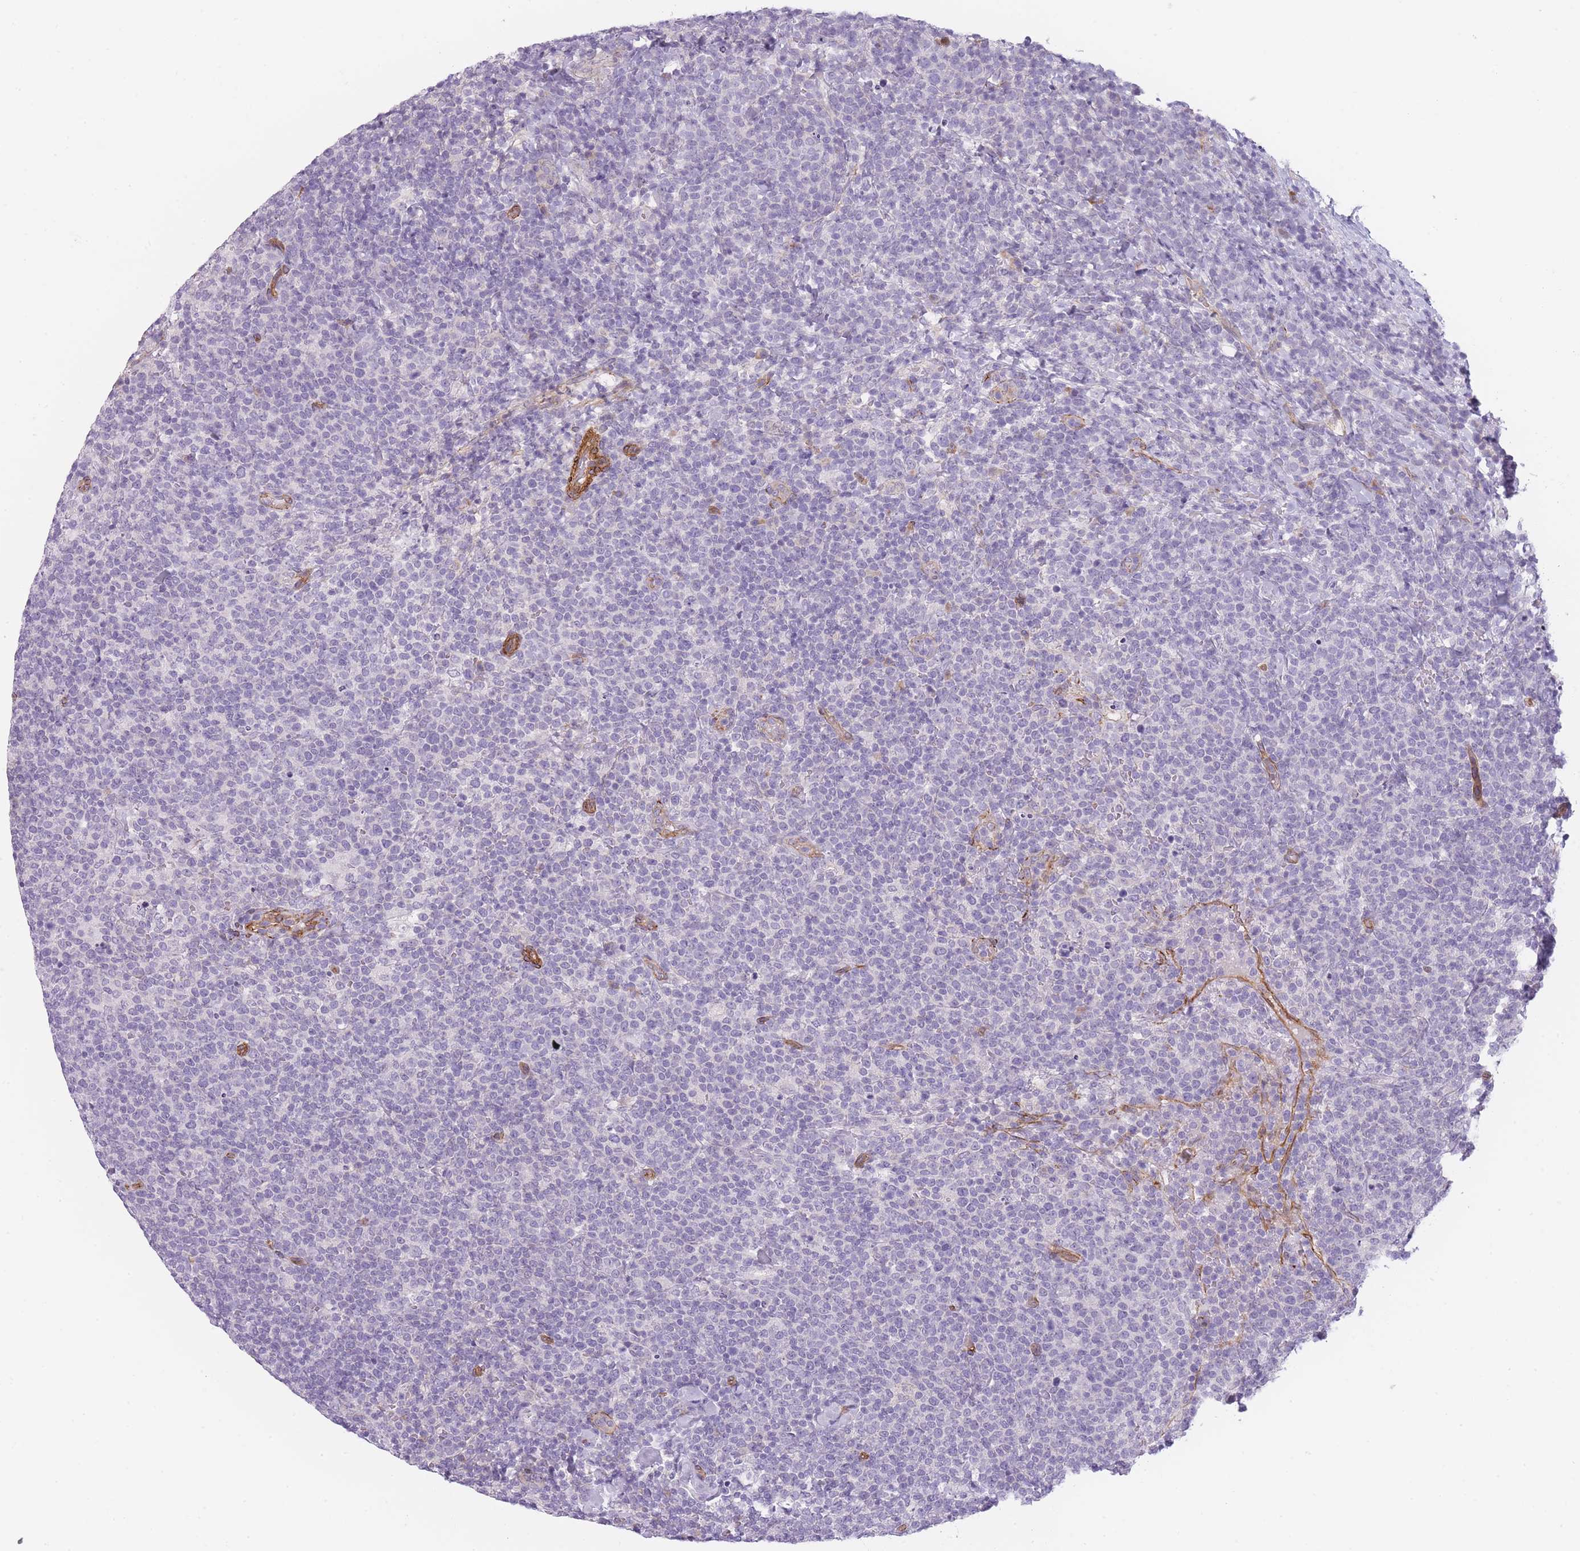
{"staining": {"intensity": "negative", "quantity": "none", "location": "none"}, "tissue": "lymphoma", "cell_type": "Tumor cells", "image_type": "cancer", "snomed": [{"axis": "morphology", "description": "Malignant lymphoma, non-Hodgkin's type, High grade"}, {"axis": "topography", "description": "Lymph node"}], "caption": "High power microscopy micrograph of an immunohistochemistry histopathology image of lymphoma, revealing no significant staining in tumor cells. (DAB IHC with hematoxylin counter stain).", "gene": "OR6B3", "patient": {"sex": "male", "age": 61}}